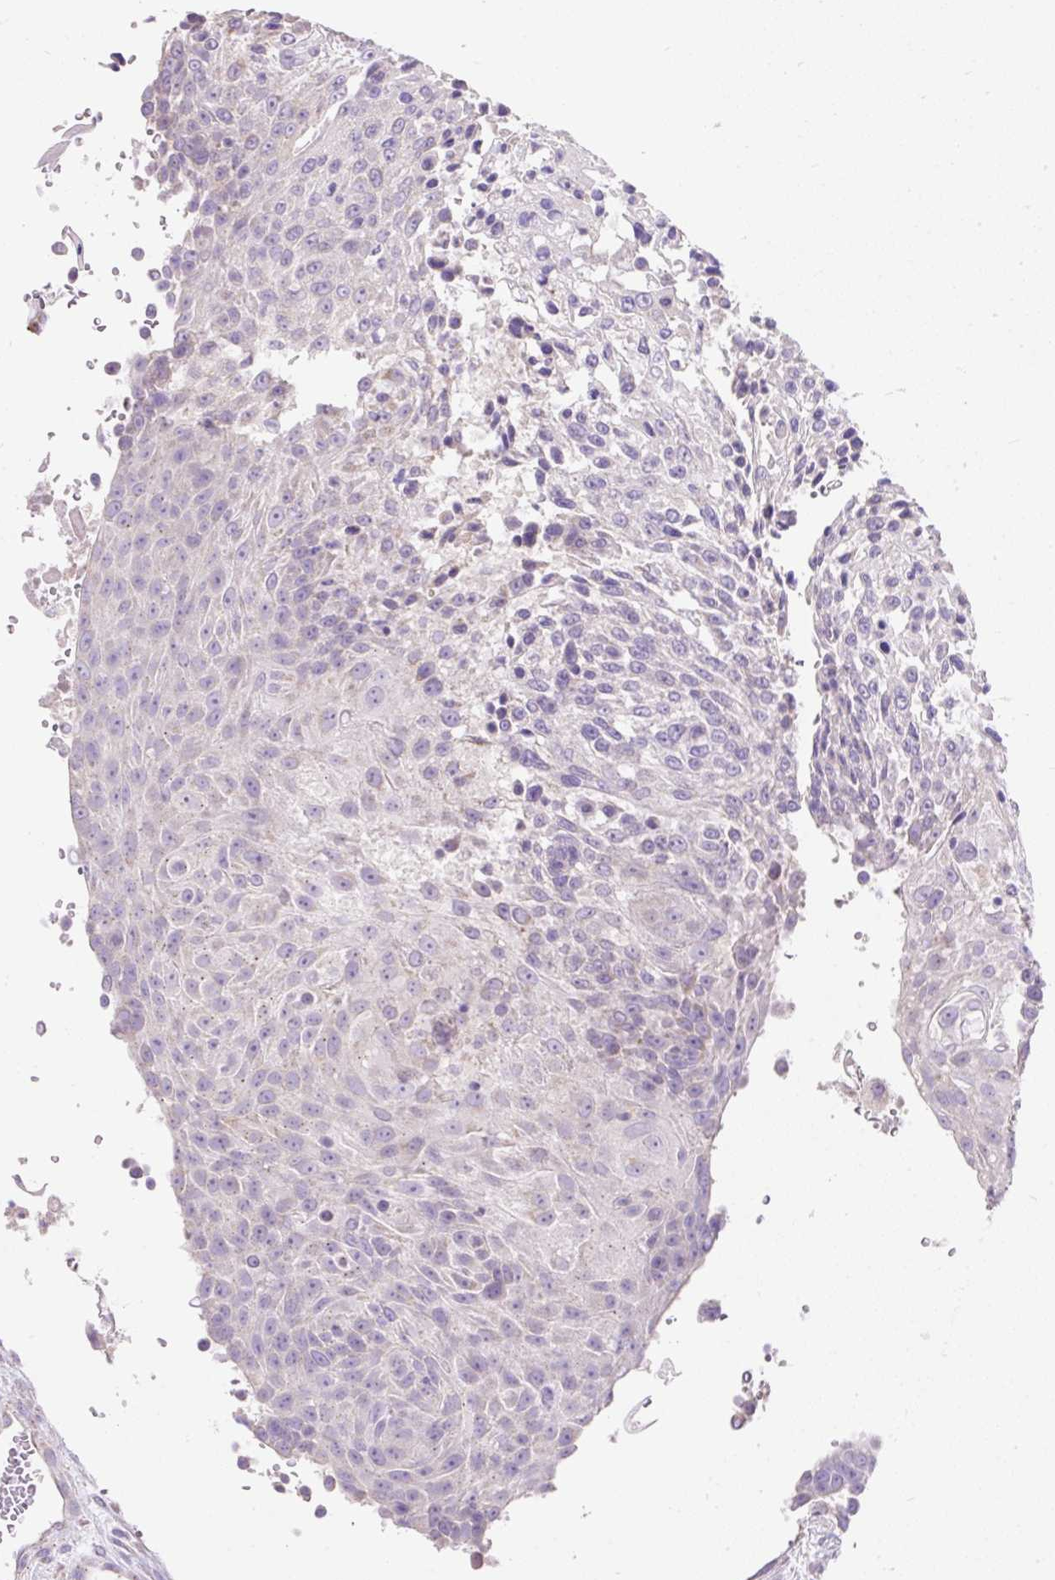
{"staining": {"intensity": "negative", "quantity": "none", "location": "none"}, "tissue": "urothelial cancer", "cell_type": "Tumor cells", "image_type": "cancer", "snomed": [{"axis": "morphology", "description": "Urothelial carcinoma, High grade"}, {"axis": "topography", "description": "Urinary bladder"}], "caption": "Tumor cells show no significant positivity in urothelial cancer.", "gene": "SUSD5", "patient": {"sex": "female", "age": 63}}